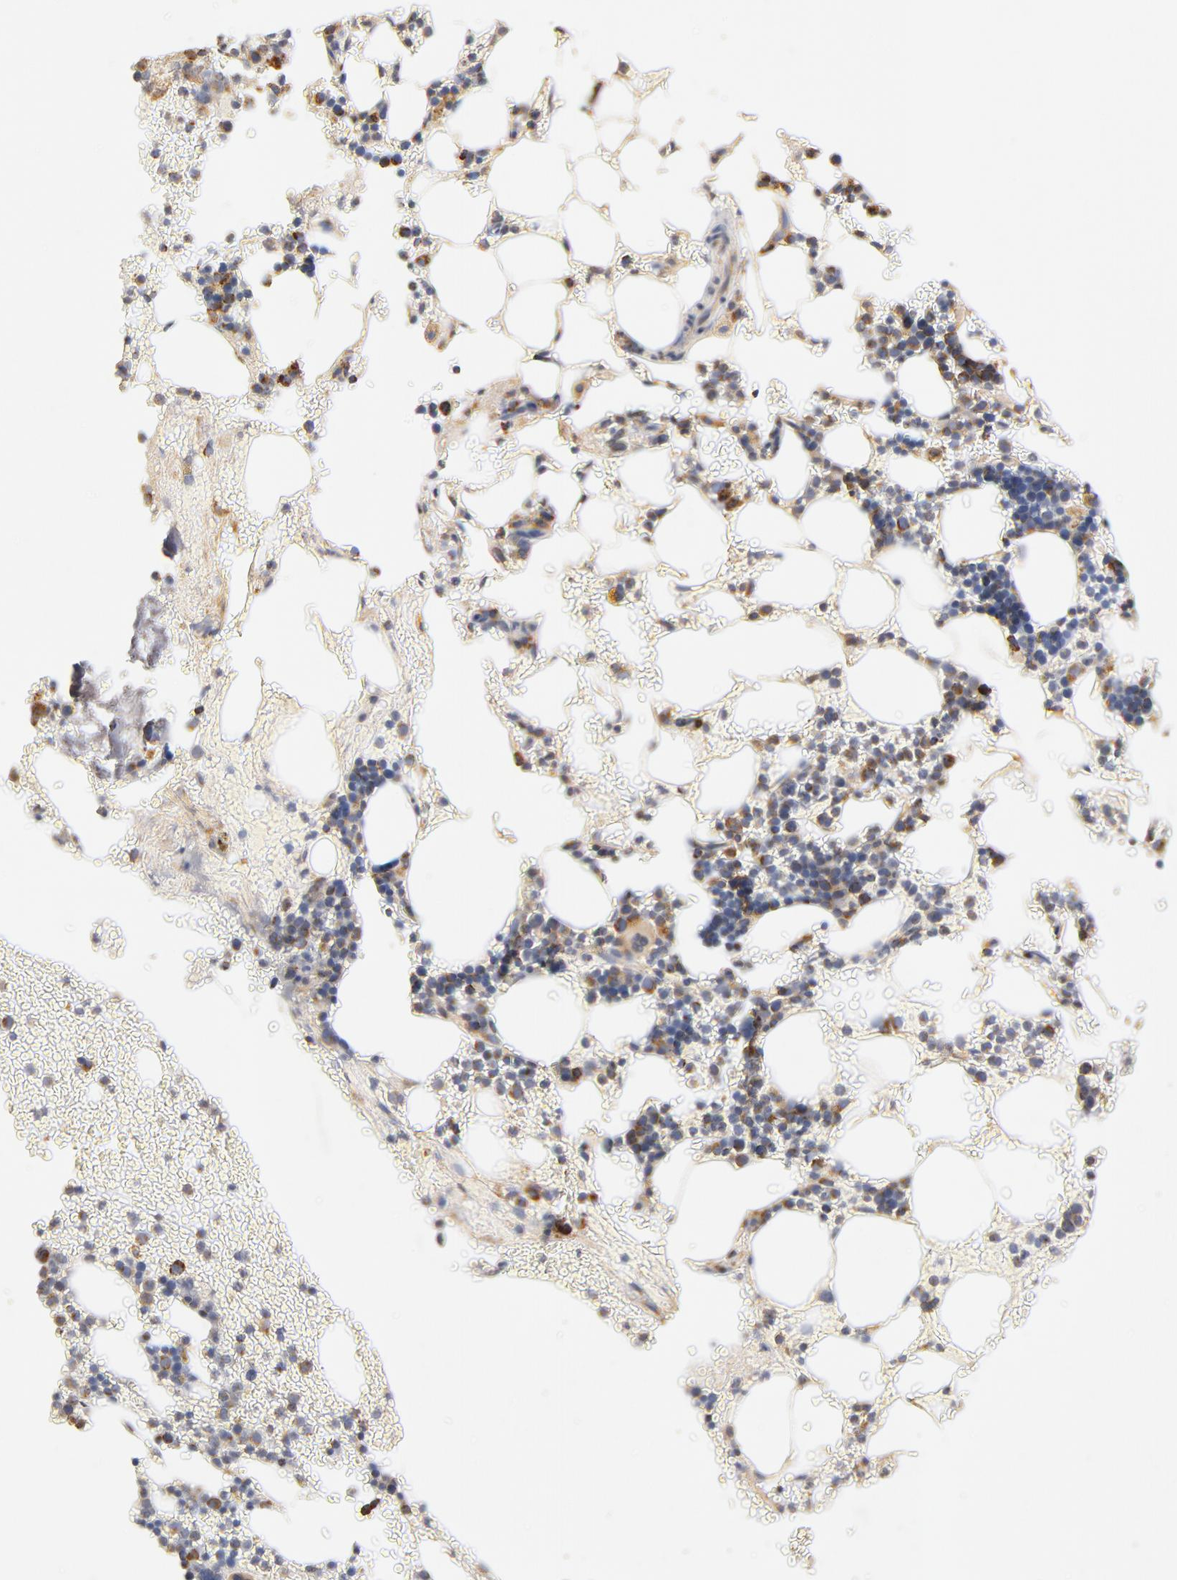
{"staining": {"intensity": "moderate", "quantity": "25%-75%", "location": "cytoplasmic/membranous"}, "tissue": "bone marrow", "cell_type": "Hematopoietic cells", "image_type": "normal", "snomed": [{"axis": "morphology", "description": "Normal tissue, NOS"}, {"axis": "topography", "description": "Bone marrow"}], "caption": "DAB (3,3'-diaminobenzidine) immunohistochemical staining of unremarkable human bone marrow exhibits moderate cytoplasmic/membranous protein staining in approximately 25%-75% of hematopoietic cells. Nuclei are stained in blue.", "gene": "COX4I1", "patient": {"sex": "female", "age": 73}}